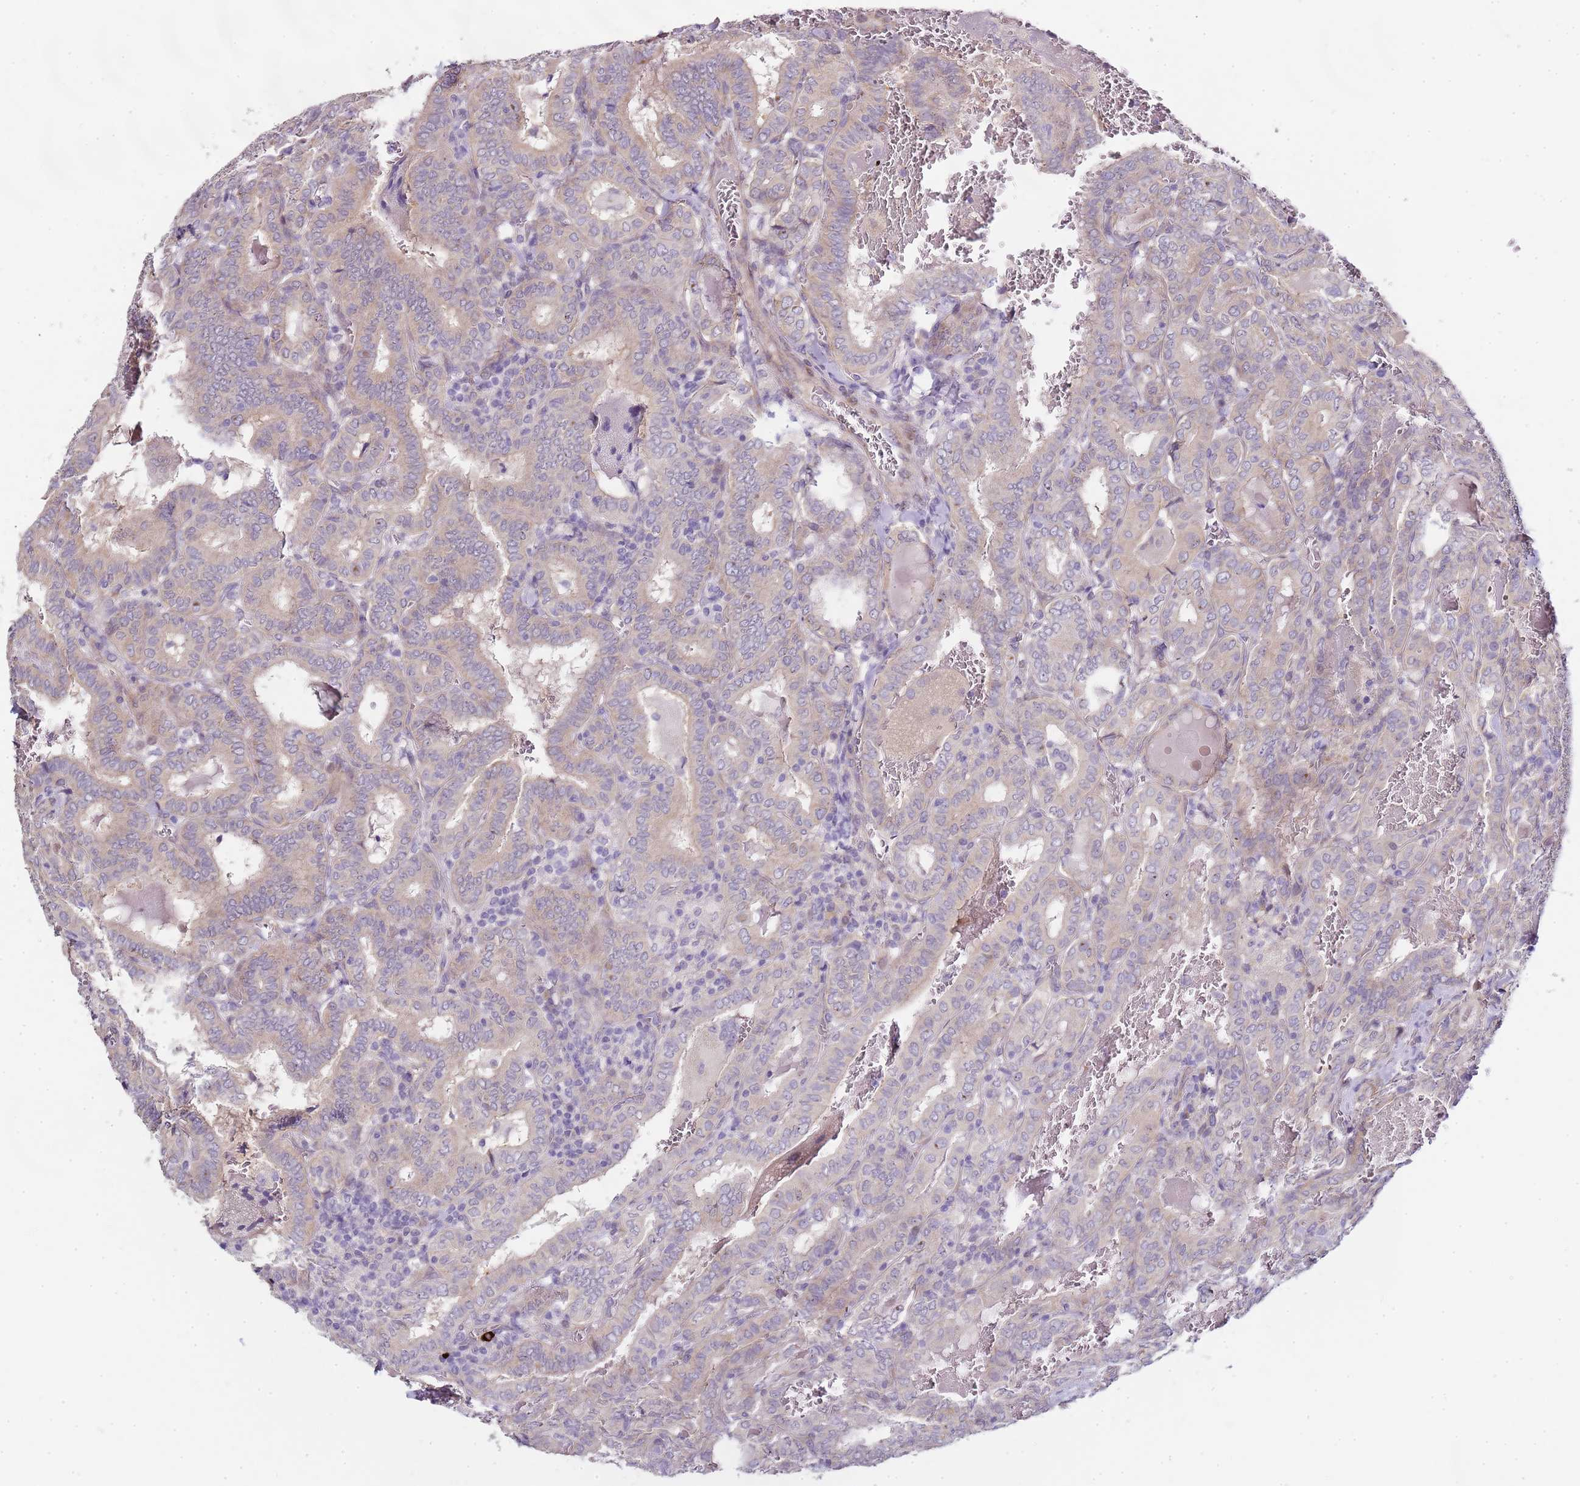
{"staining": {"intensity": "negative", "quantity": "none", "location": "none"}, "tissue": "thyroid cancer", "cell_type": "Tumor cells", "image_type": "cancer", "snomed": [{"axis": "morphology", "description": "Papillary adenocarcinoma, NOS"}, {"axis": "topography", "description": "Thyroid gland"}], "caption": "This is an immunohistochemistry (IHC) photomicrograph of thyroid cancer. There is no positivity in tumor cells.", "gene": "TBC1D9", "patient": {"sex": "female", "age": 72}}